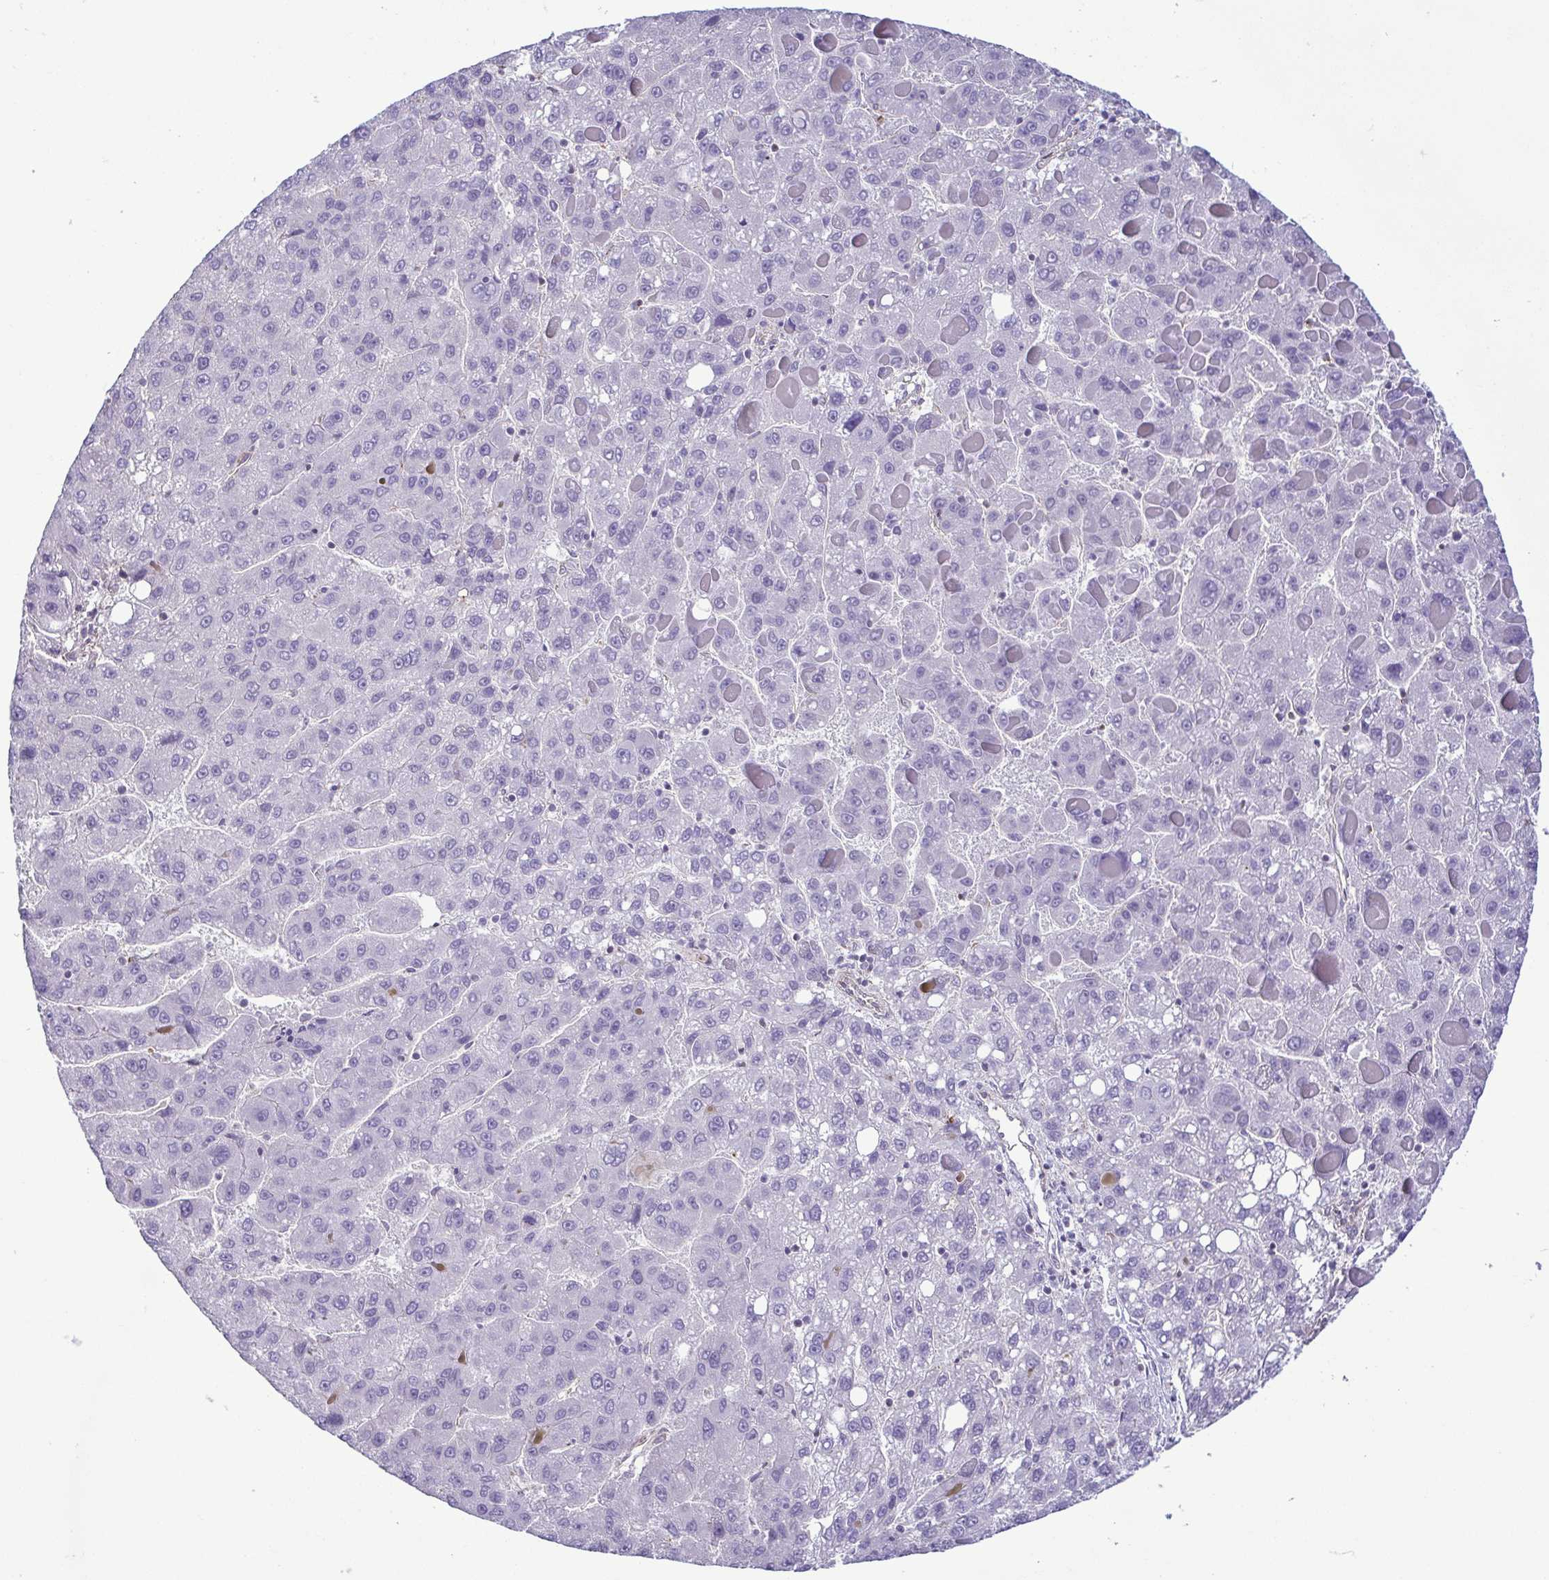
{"staining": {"intensity": "negative", "quantity": "none", "location": "none"}, "tissue": "liver cancer", "cell_type": "Tumor cells", "image_type": "cancer", "snomed": [{"axis": "morphology", "description": "Carcinoma, Hepatocellular, NOS"}, {"axis": "topography", "description": "Liver"}], "caption": "Tumor cells are negative for brown protein staining in liver cancer.", "gene": "MYL10", "patient": {"sex": "female", "age": 82}}